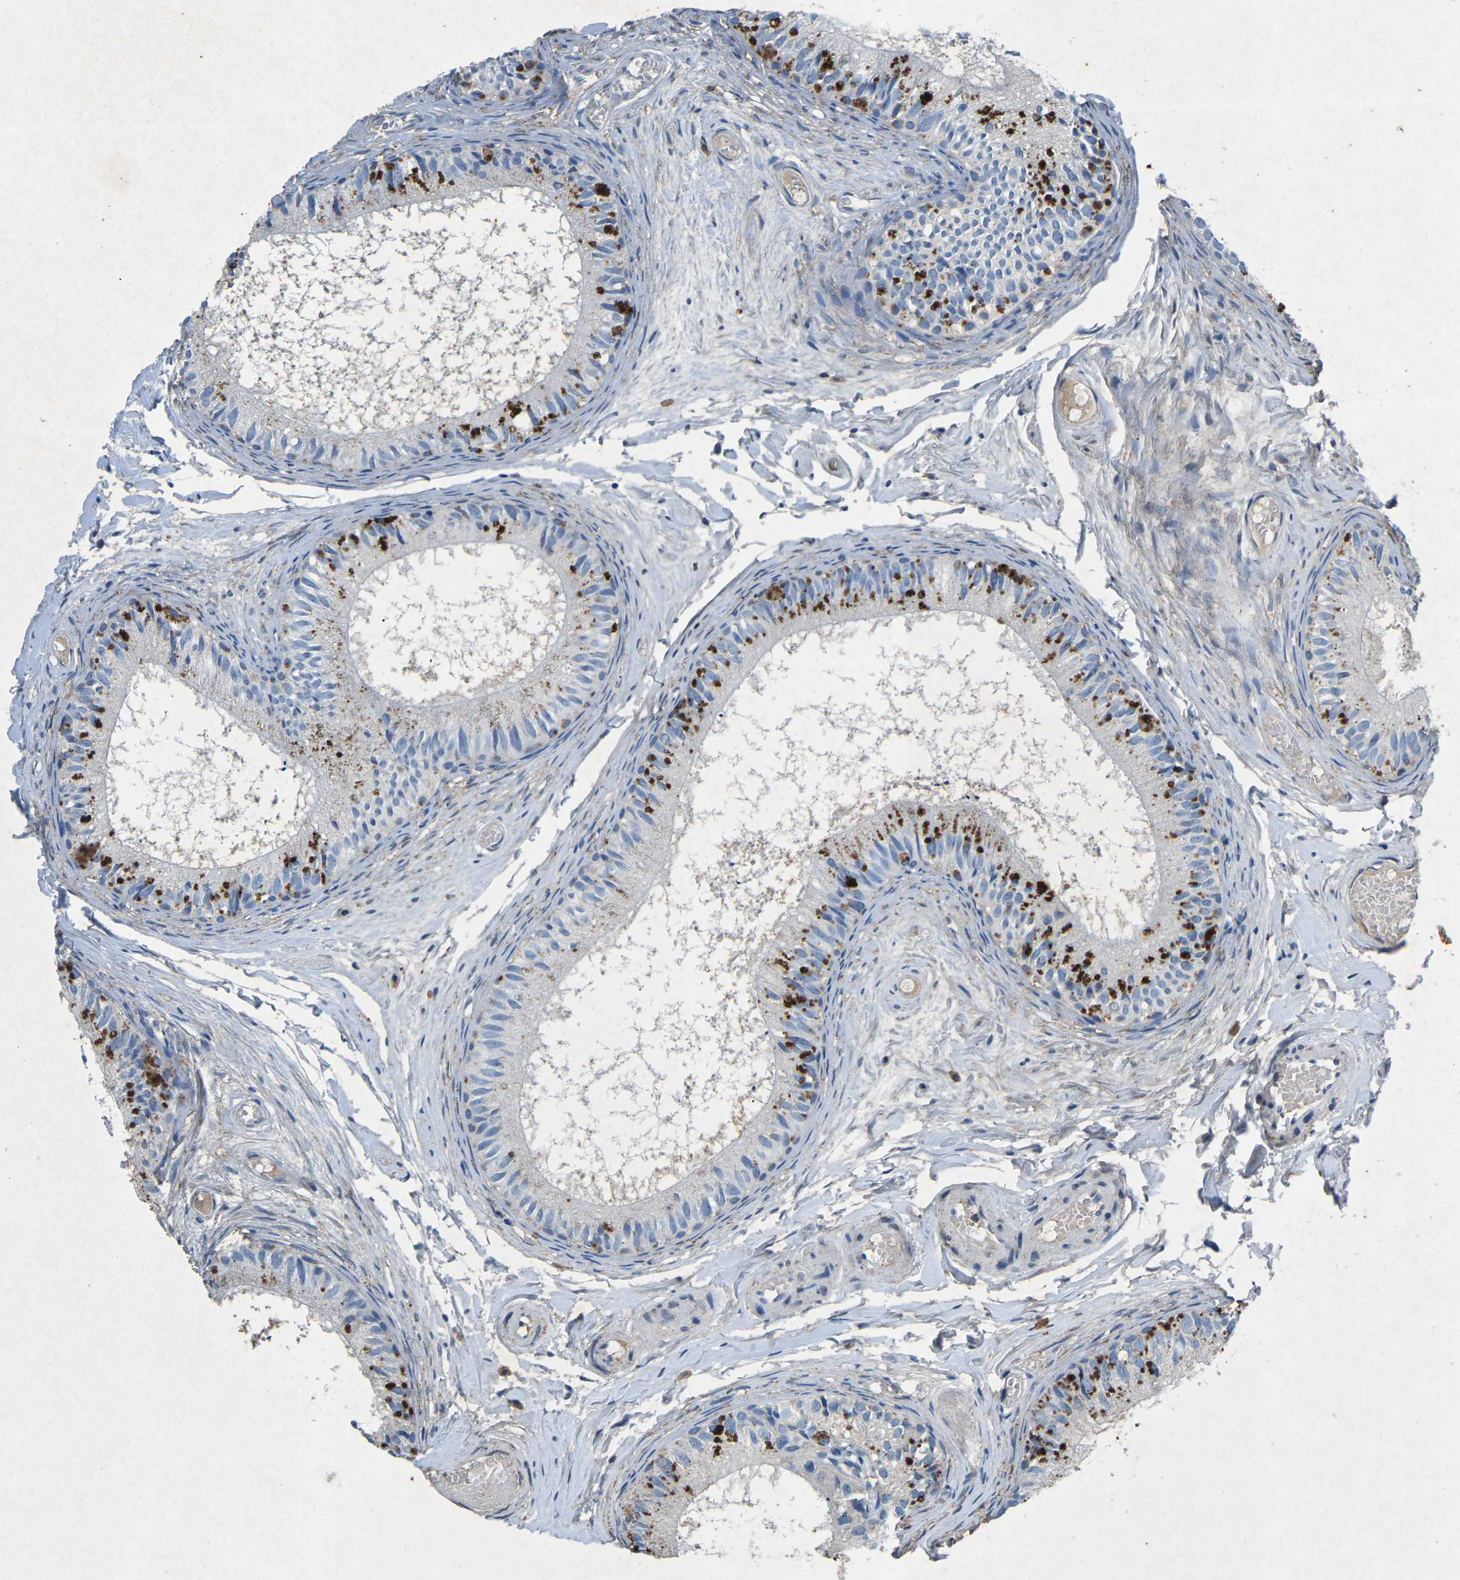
{"staining": {"intensity": "strong", "quantity": "<25%", "location": "cytoplasmic/membranous"}, "tissue": "epididymis", "cell_type": "Glandular cells", "image_type": "normal", "snomed": [{"axis": "morphology", "description": "Normal tissue, NOS"}, {"axis": "topography", "description": "Epididymis"}], "caption": "Approximately <25% of glandular cells in normal epididymis demonstrate strong cytoplasmic/membranous protein staining as visualized by brown immunohistochemical staining.", "gene": "PLG", "patient": {"sex": "male", "age": 46}}